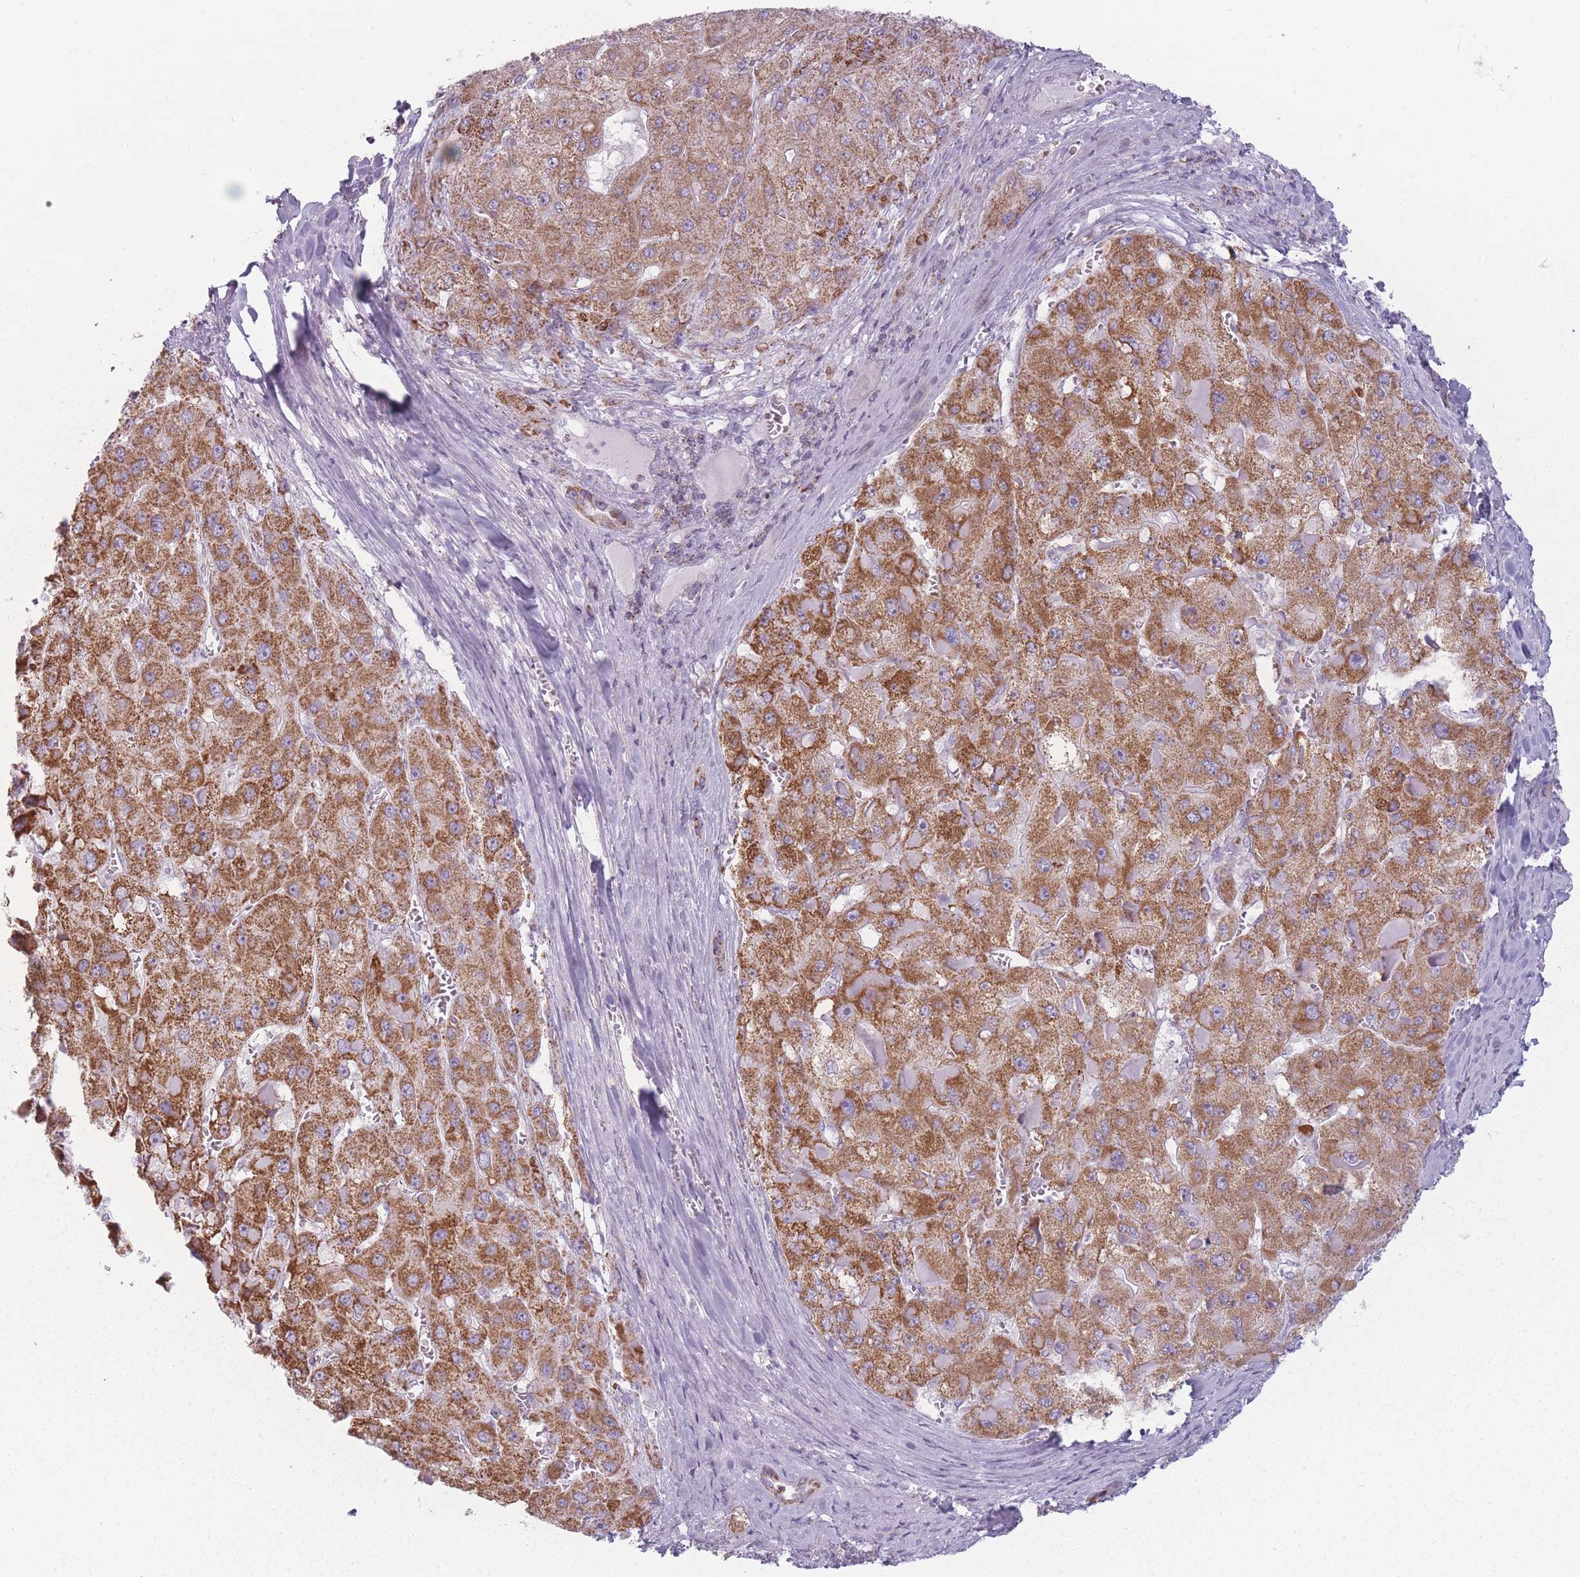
{"staining": {"intensity": "strong", "quantity": ">75%", "location": "cytoplasmic/membranous"}, "tissue": "liver cancer", "cell_type": "Tumor cells", "image_type": "cancer", "snomed": [{"axis": "morphology", "description": "Carcinoma, Hepatocellular, NOS"}, {"axis": "topography", "description": "Liver"}], "caption": "DAB immunohistochemical staining of liver cancer (hepatocellular carcinoma) exhibits strong cytoplasmic/membranous protein staining in approximately >75% of tumor cells.", "gene": "DCHS1", "patient": {"sex": "female", "age": 73}}